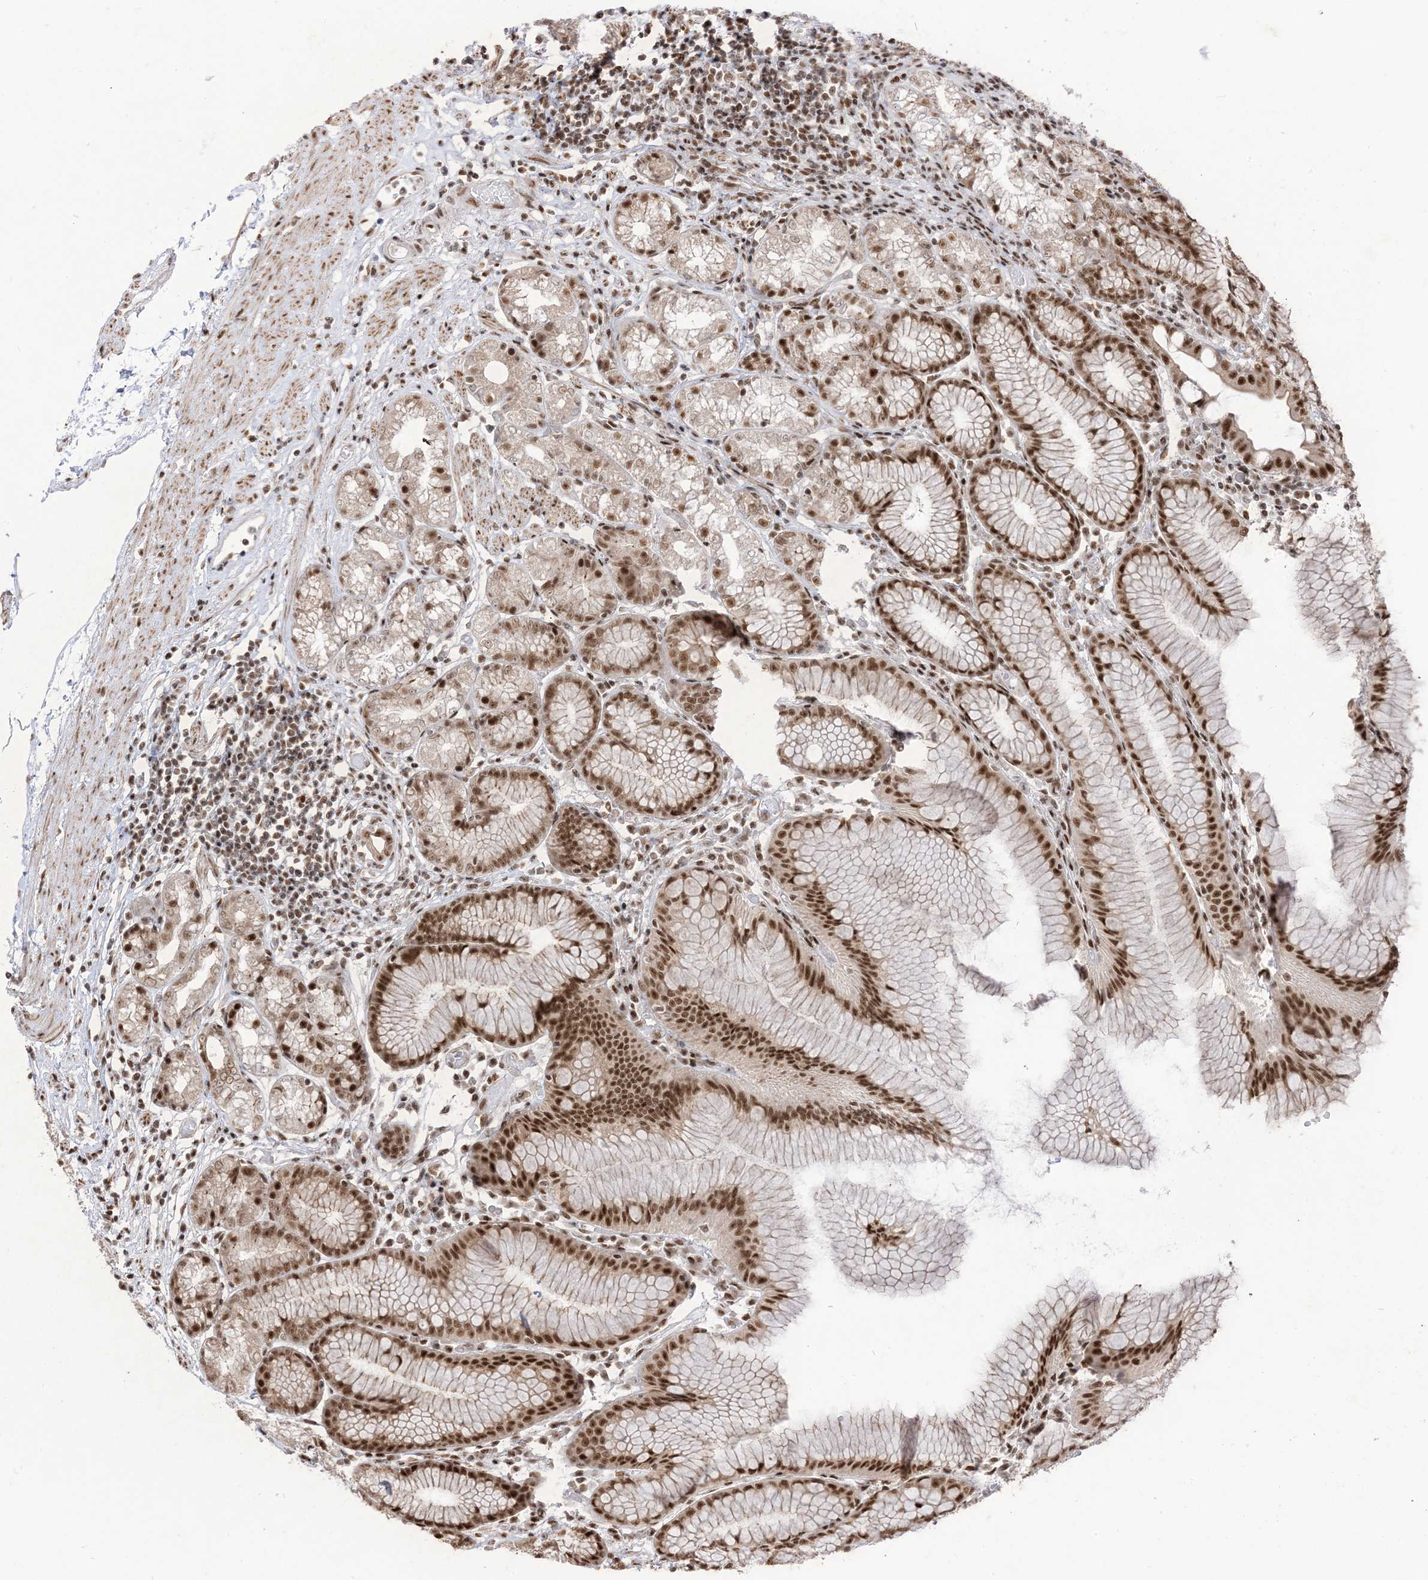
{"staining": {"intensity": "strong", "quantity": ">75%", "location": "nuclear"}, "tissue": "stomach", "cell_type": "Glandular cells", "image_type": "normal", "snomed": [{"axis": "morphology", "description": "Normal tissue, NOS"}, {"axis": "topography", "description": "Stomach"}], "caption": "High-power microscopy captured an immunohistochemistry (IHC) micrograph of unremarkable stomach, revealing strong nuclear expression in approximately >75% of glandular cells.", "gene": "ARGLU1", "patient": {"sex": "female", "age": 57}}